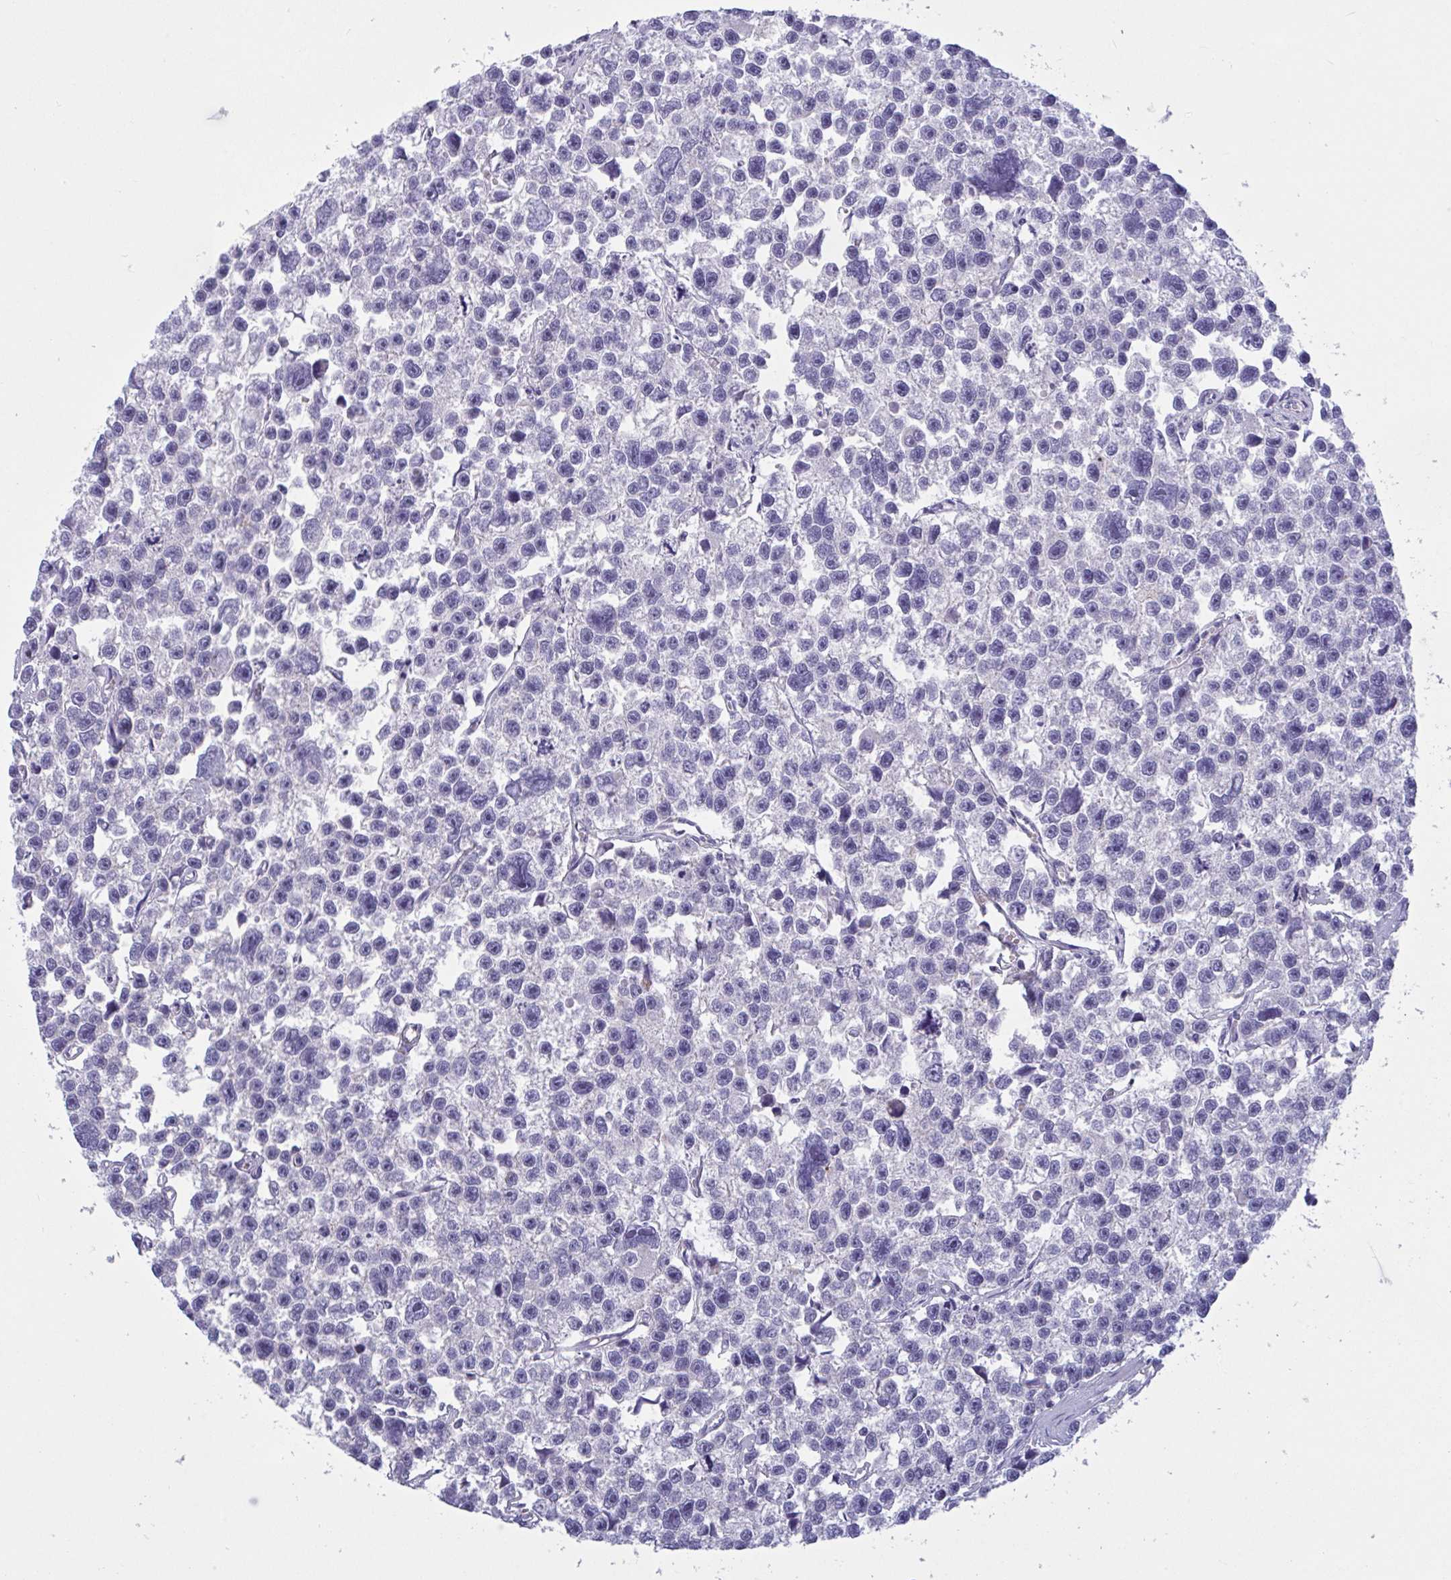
{"staining": {"intensity": "negative", "quantity": "none", "location": "none"}, "tissue": "testis cancer", "cell_type": "Tumor cells", "image_type": "cancer", "snomed": [{"axis": "morphology", "description": "Seminoma, NOS"}, {"axis": "topography", "description": "Testis"}], "caption": "The IHC photomicrograph has no significant staining in tumor cells of testis cancer (seminoma) tissue.", "gene": "OXLD1", "patient": {"sex": "male", "age": 26}}